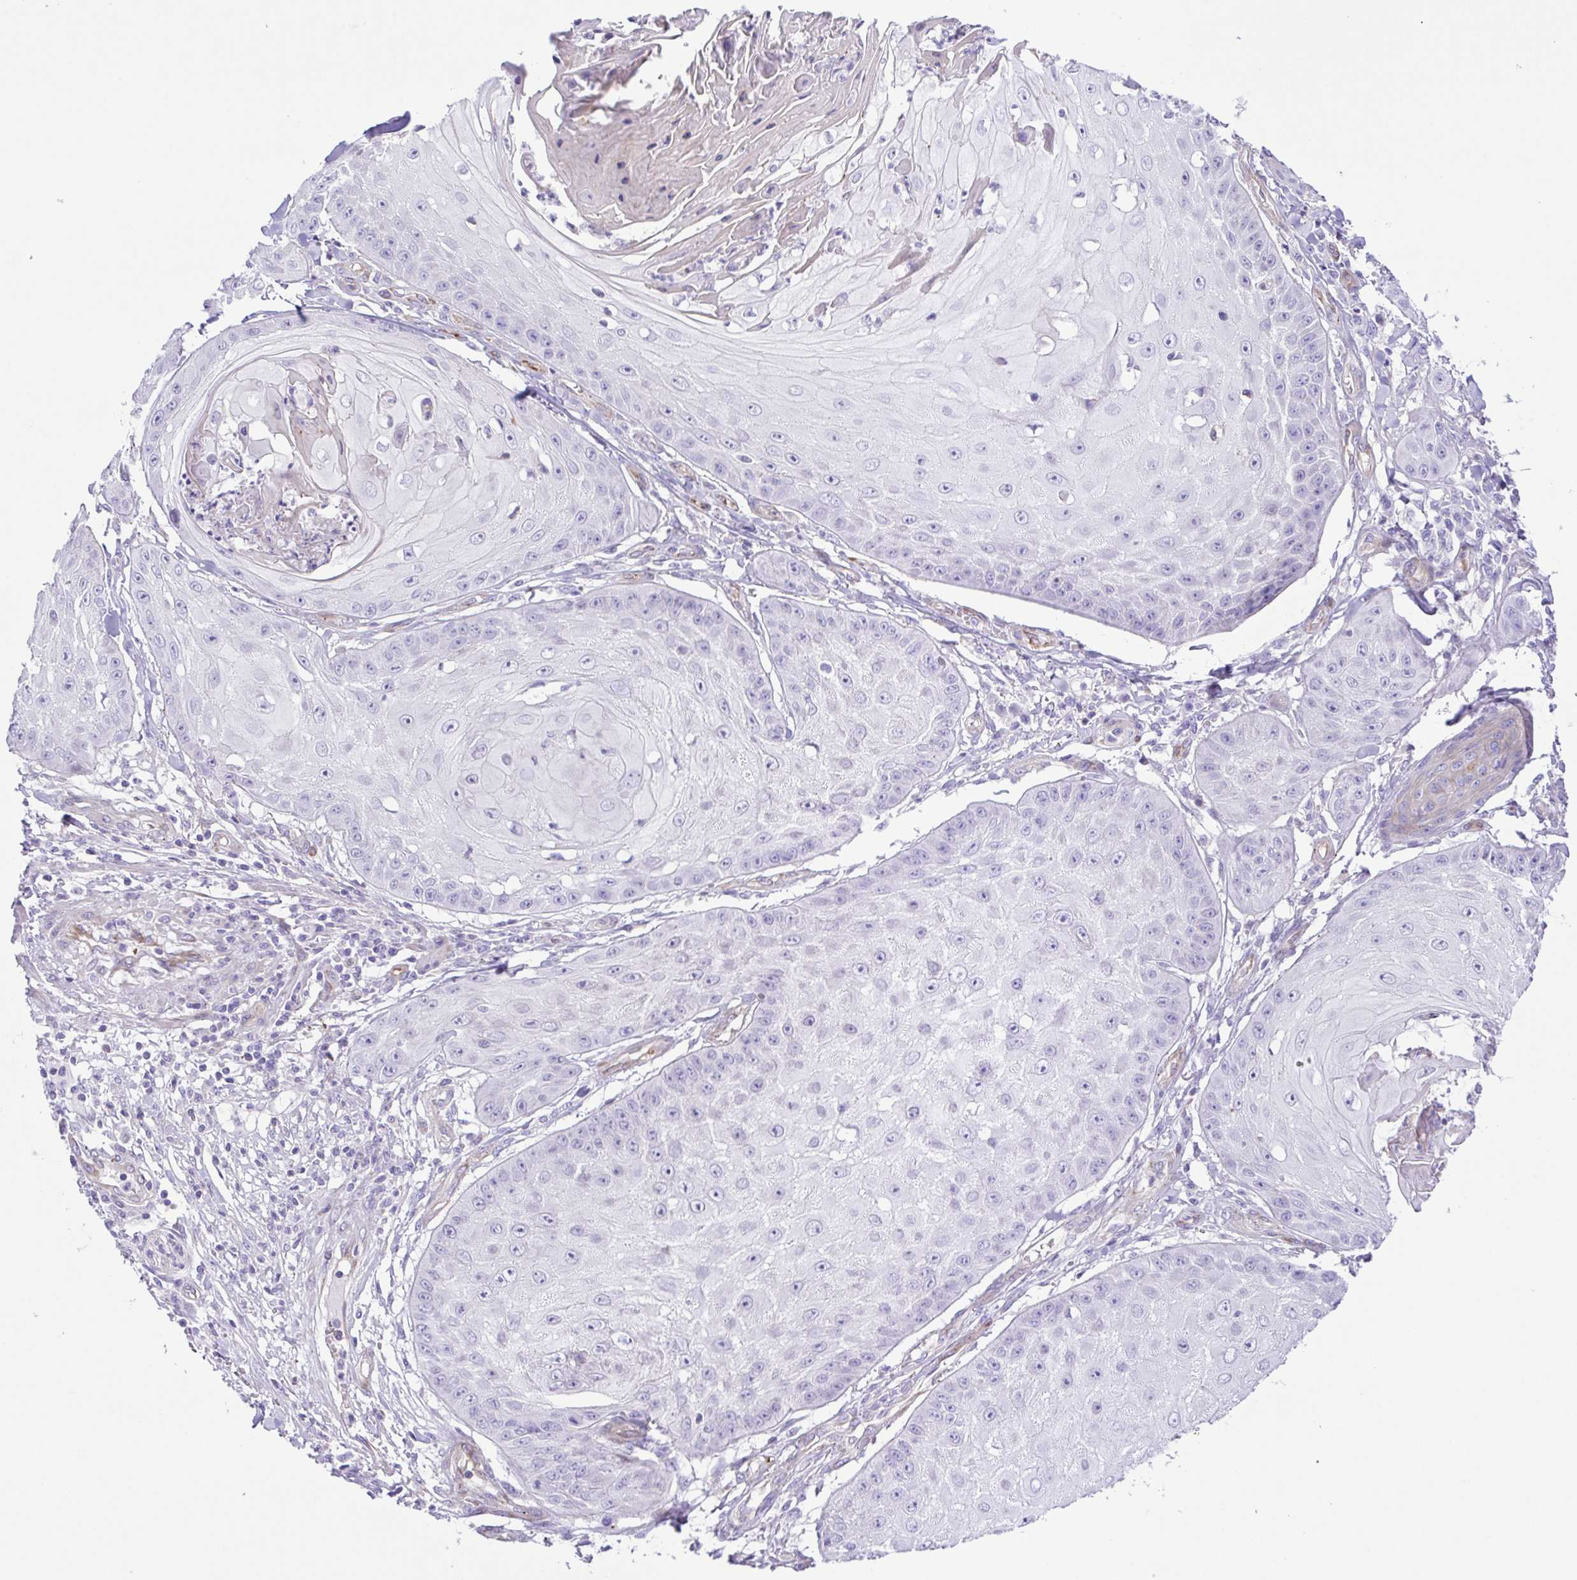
{"staining": {"intensity": "negative", "quantity": "none", "location": "none"}, "tissue": "skin cancer", "cell_type": "Tumor cells", "image_type": "cancer", "snomed": [{"axis": "morphology", "description": "Squamous cell carcinoma, NOS"}, {"axis": "topography", "description": "Skin"}], "caption": "Immunohistochemistry (IHC) of skin cancer (squamous cell carcinoma) shows no expression in tumor cells.", "gene": "FLT1", "patient": {"sex": "male", "age": 70}}